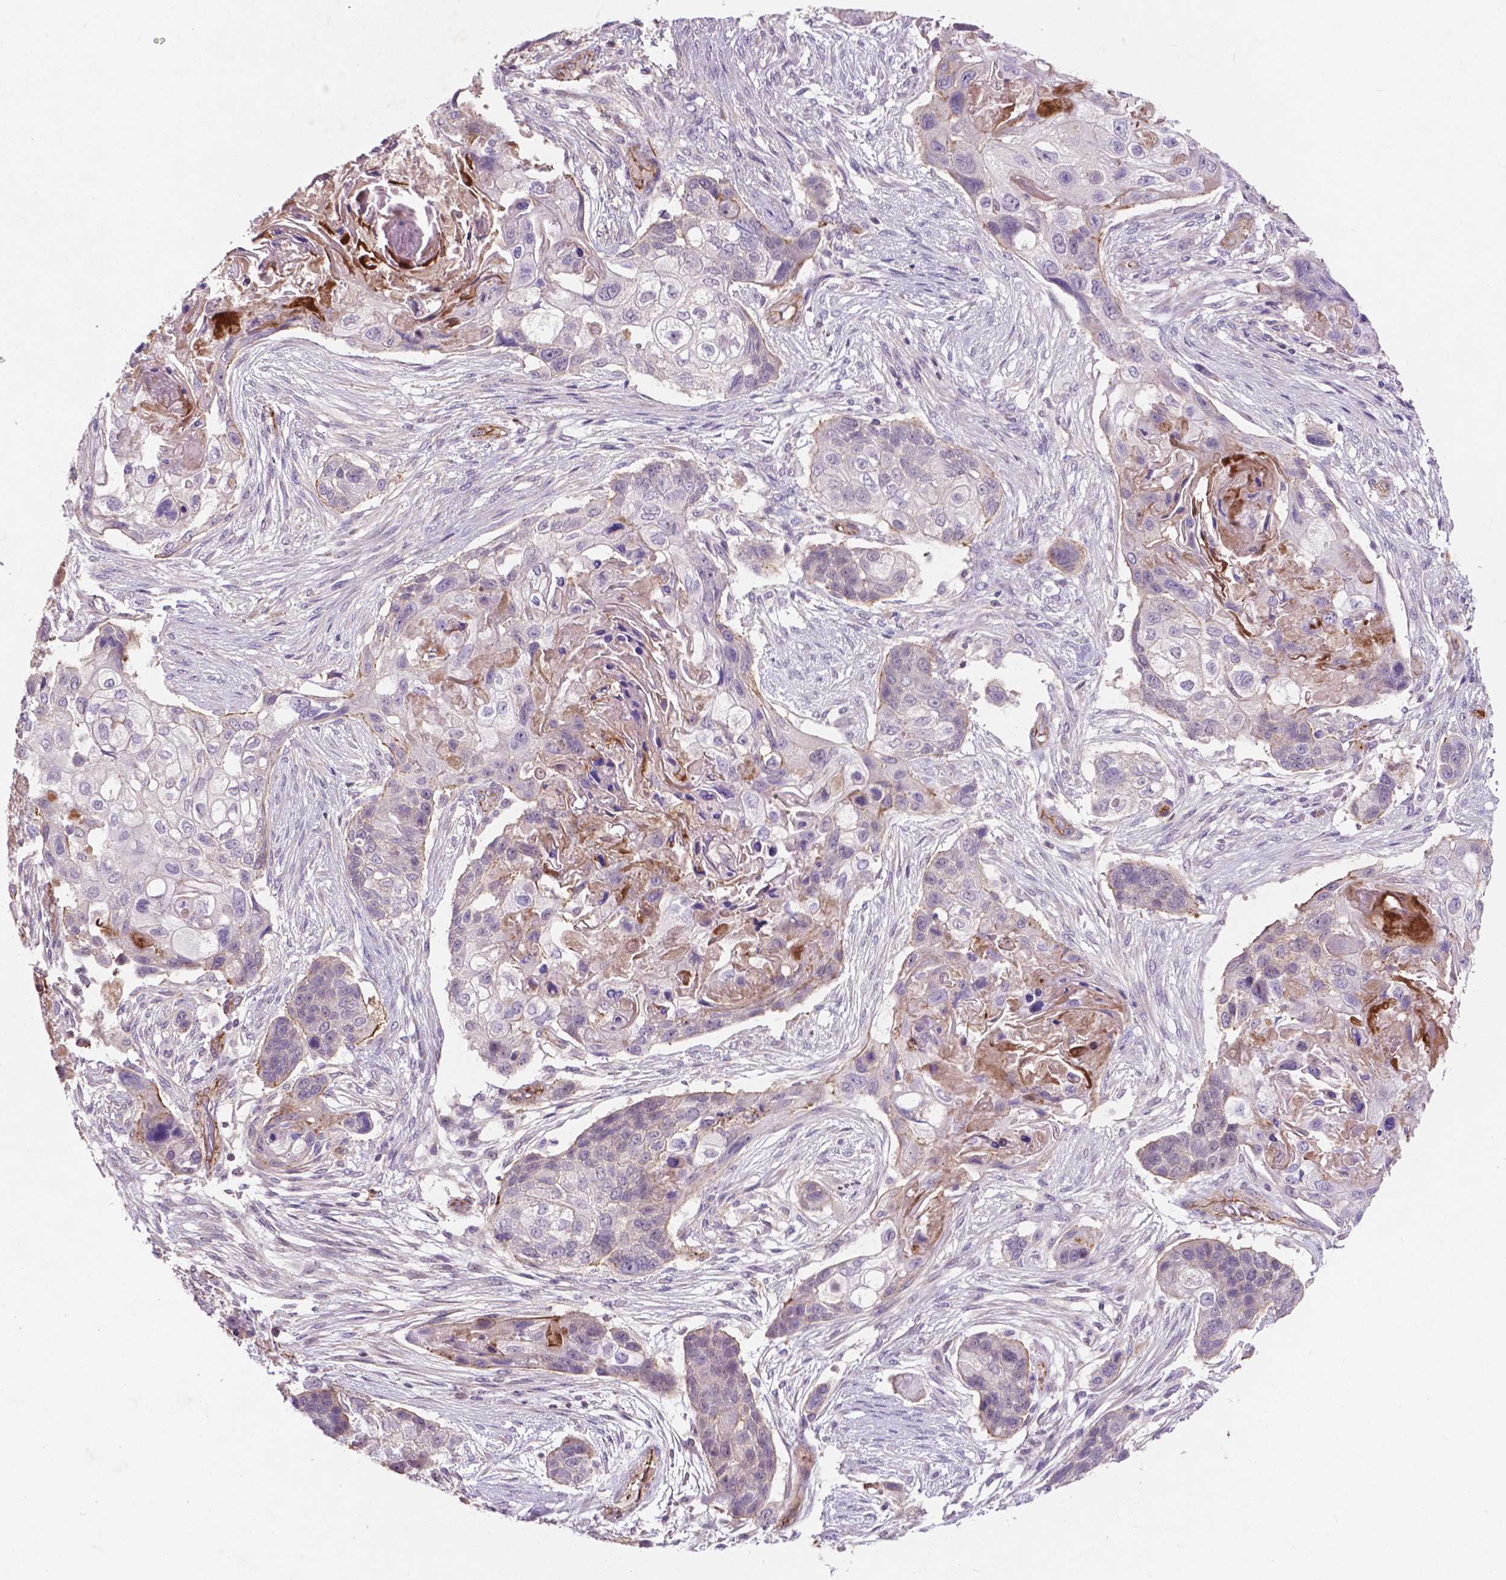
{"staining": {"intensity": "negative", "quantity": "none", "location": "none"}, "tissue": "lung cancer", "cell_type": "Tumor cells", "image_type": "cancer", "snomed": [{"axis": "morphology", "description": "Squamous cell carcinoma, NOS"}, {"axis": "topography", "description": "Lung"}], "caption": "An image of human lung cancer (squamous cell carcinoma) is negative for staining in tumor cells. The staining was performed using DAB (3,3'-diaminobenzidine) to visualize the protein expression in brown, while the nuclei were stained in blue with hematoxylin (Magnification: 20x).", "gene": "ARL5C", "patient": {"sex": "male", "age": 69}}